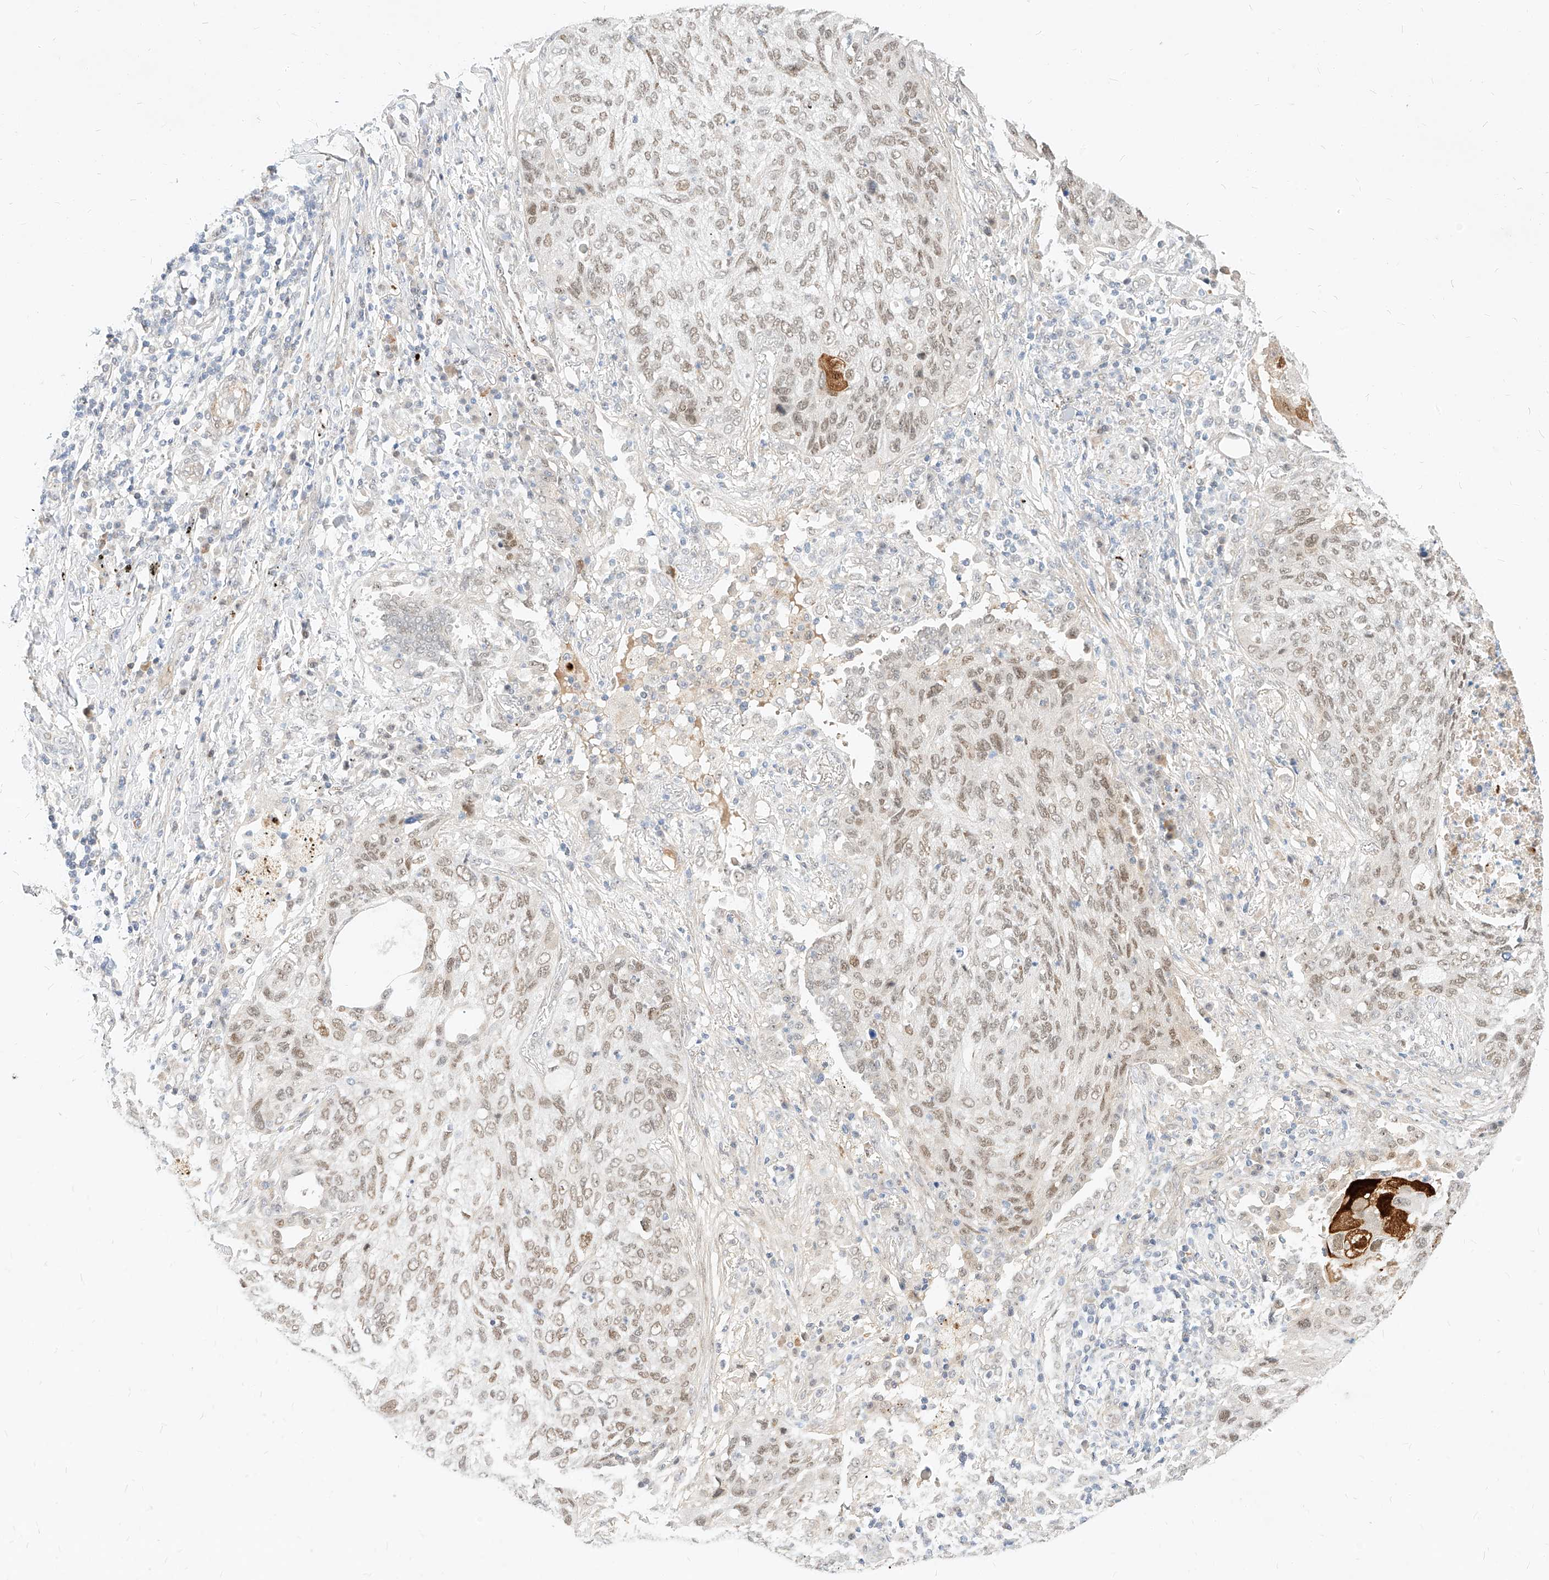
{"staining": {"intensity": "weak", "quantity": ">75%", "location": "nuclear"}, "tissue": "lung cancer", "cell_type": "Tumor cells", "image_type": "cancer", "snomed": [{"axis": "morphology", "description": "Squamous cell carcinoma, NOS"}, {"axis": "topography", "description": "Lung"}], "caption": "Protein staining of lung cancer tissue shows weak nuclear staining in about >75% of tumor cells. (Brightfield microscopy of DAB IHC at high magnification).", "gene": "CBX8", "patient": {"sex": "female", "age": 63}}